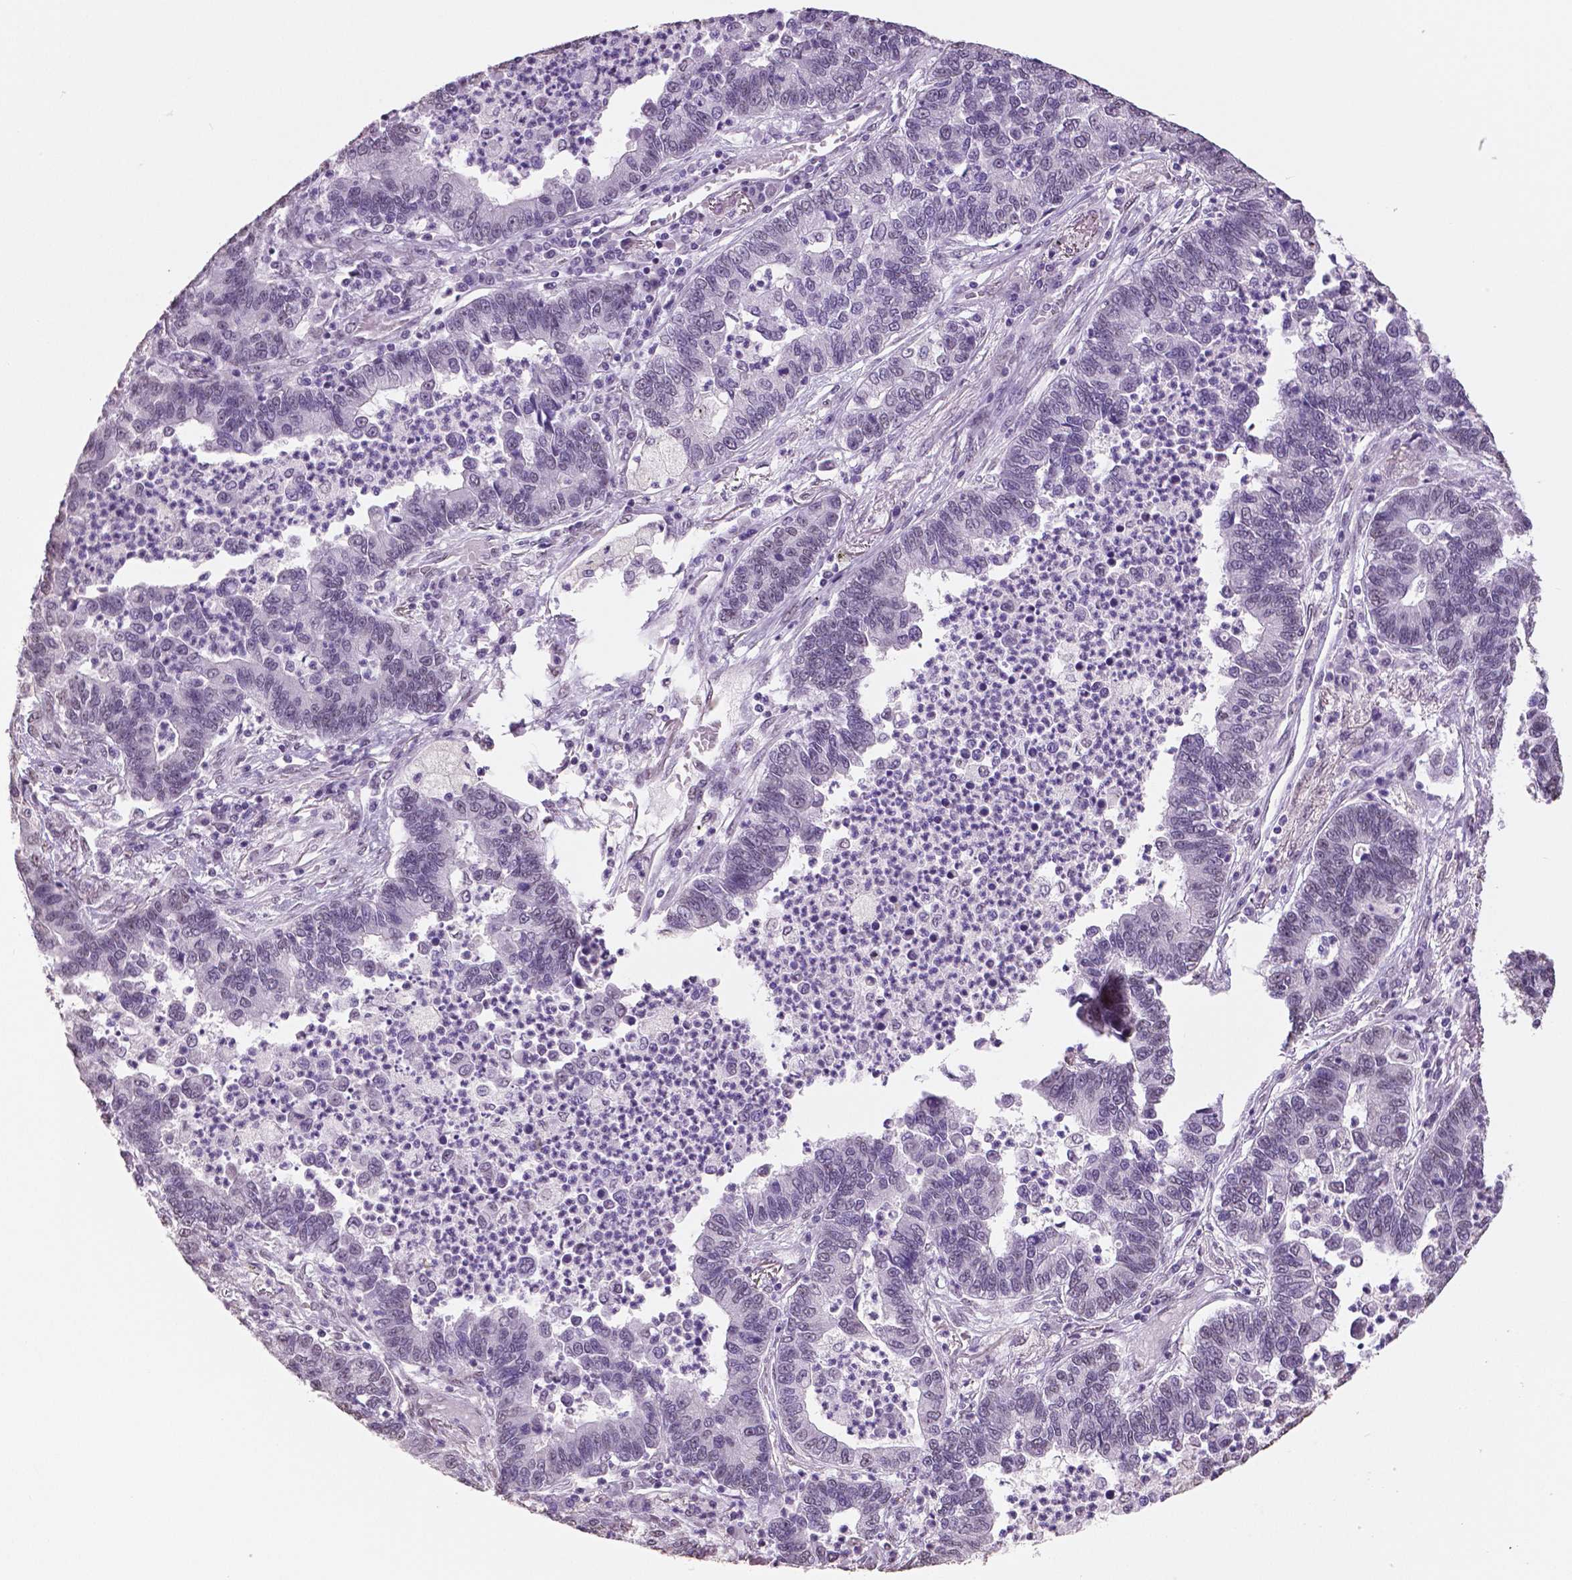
{"staining": {"intensity": "negative", "quantity": "none", "location": "none"}, "tissue": "lung cancer", "cell_type": "Tumor cells", "image_type": "cancer", "snomed": [{"axis": "morphology", "description": "Adenocarcinoma, NOS"}, {"axis": "topography", "description": "Lung"}], "caption": "Immunohistochemistry photomicrograph of human lung adenocarcinoma stained for a protein (brown), which reveals no expression in tumor cells.", "gene": "IGF2BP1", "patient": {"sex": "female", "age": 57}}